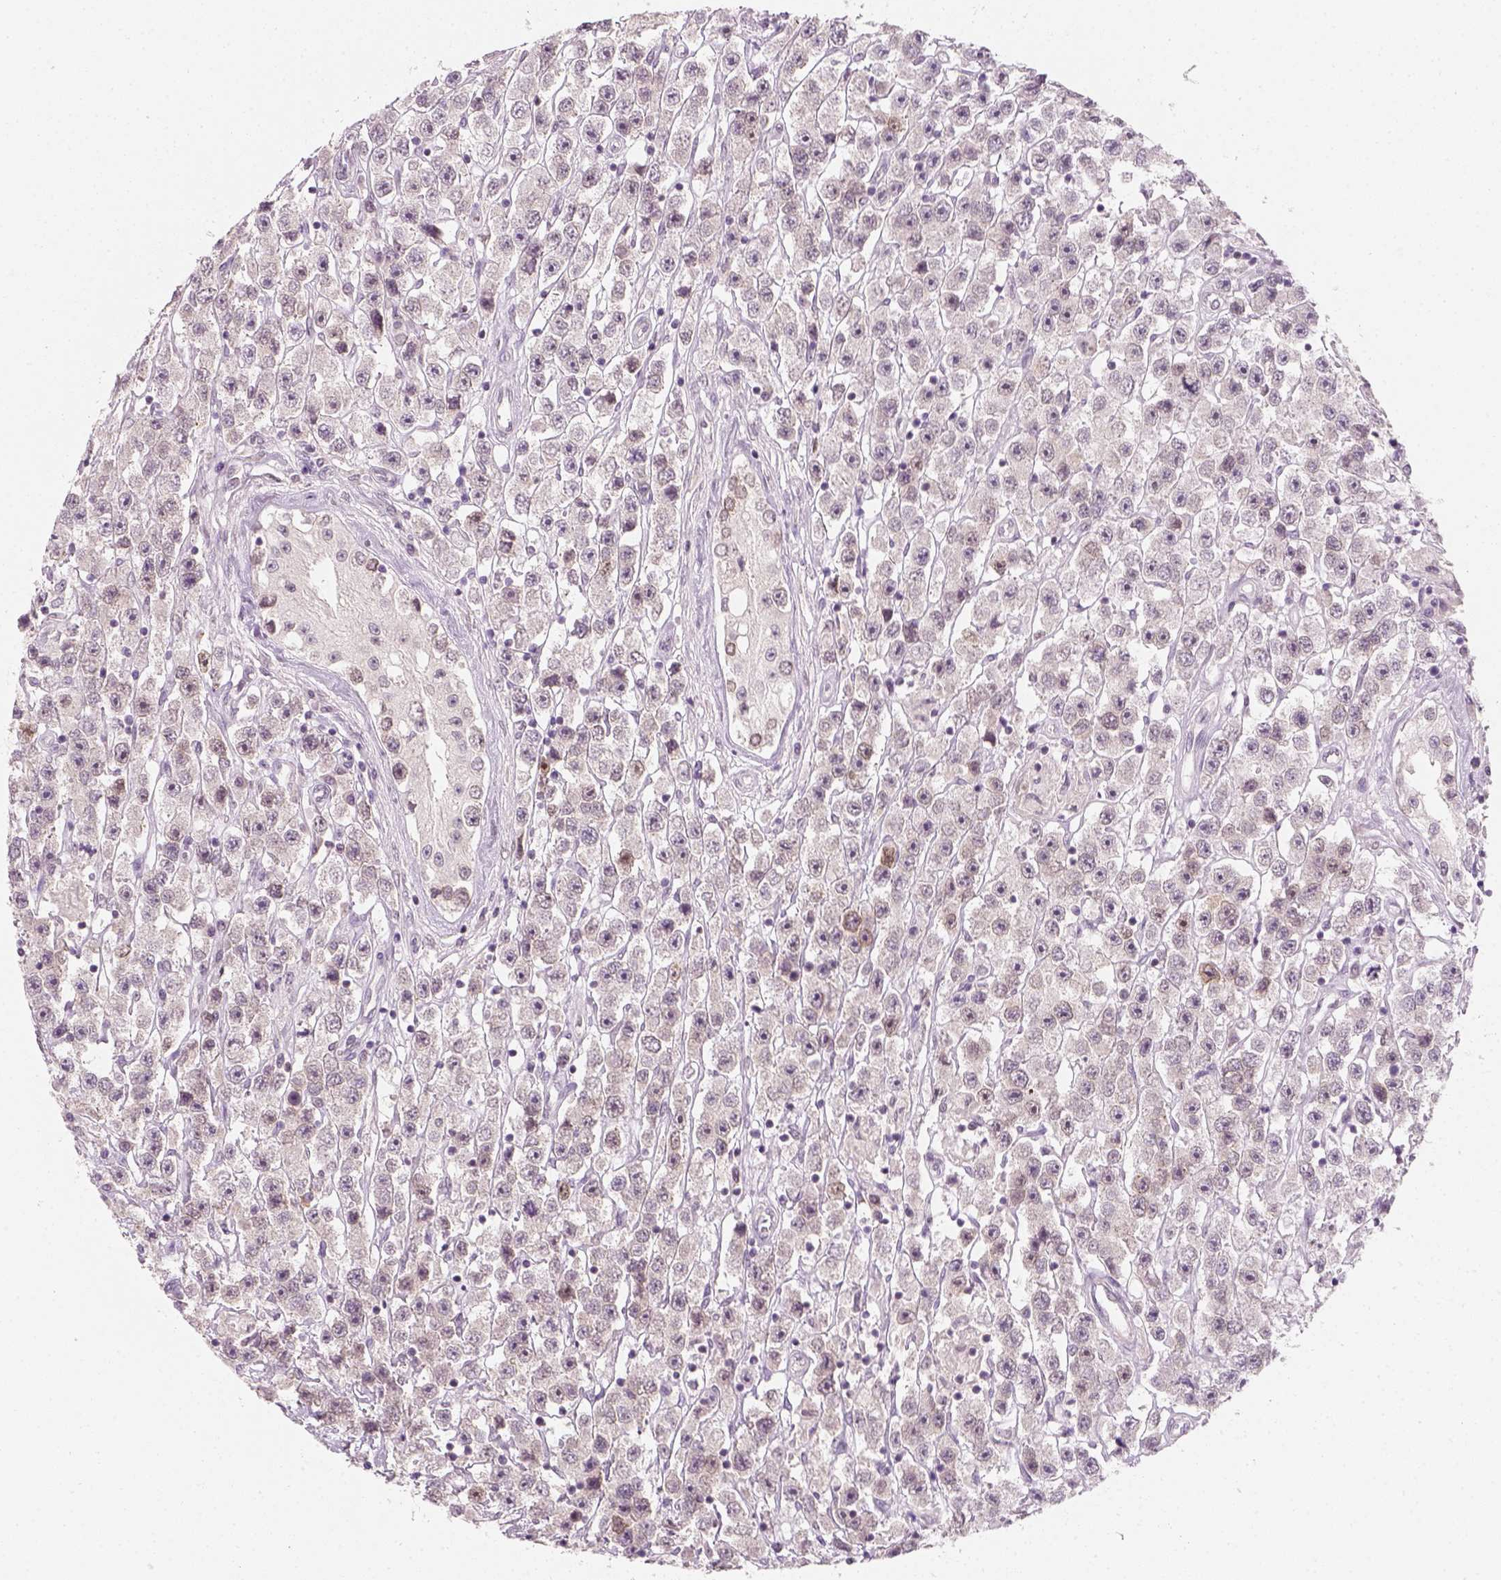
{"staining": {"intensity": "negative", "quantity": "none", "location": "none"}, "tissue": "testis cancer", "cell_type": "Tumor cells", "image_type": "cancer", "snomed": [{"axis": "morphology", "description": "Seminoma, NOS"}, {"axis": "topography", "description": "Testis"}], "caption": "Testis seminoma stained for a protein using immunohistochemistry (IHC) shows no staining tumor cells.", "gene": "TP53", "patient": {"sex": "male", "age": 45}}